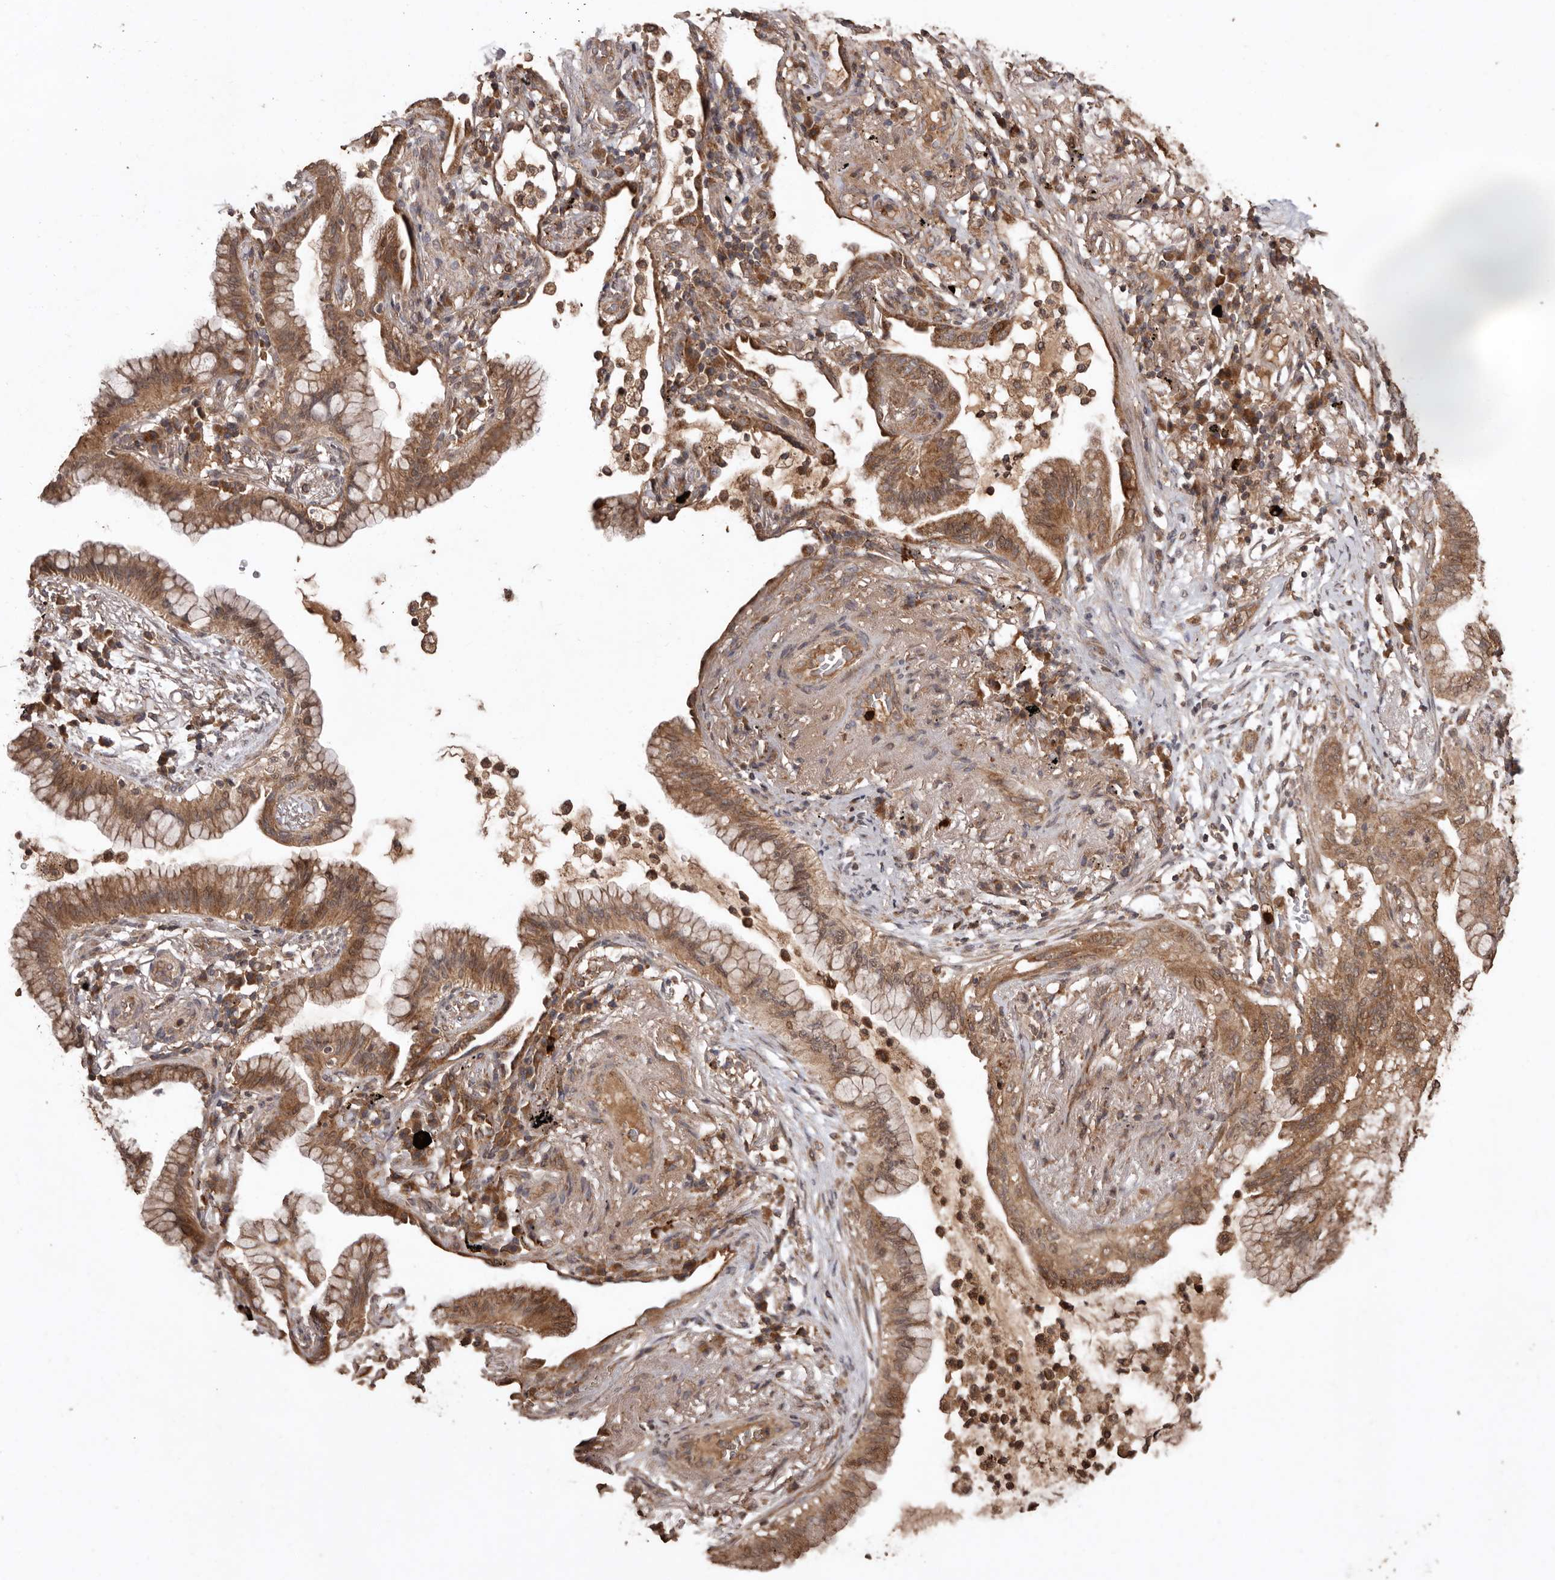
{"staining": {"intensity": "moderate", "quantity": ">75%", "location": "cytoplasmic/membranous"}, "tissue": "lung cancer", "cell_type": "Tumor cells", "image_type": "cancer", "snomed": [{"axis": "morphology", "description": "Adenocarcinoma, NOS"}, {"axis": "topography", "description": "Lung"}], "caption": "DAB immunohistochemical staining of human lung adenocarcinoma displays moderate cytoplasmic/membranous protein staining in approximately >75% of tumor cells.", "gene": "RWDD1", "patient": {"sex": "female", "age": 70}}